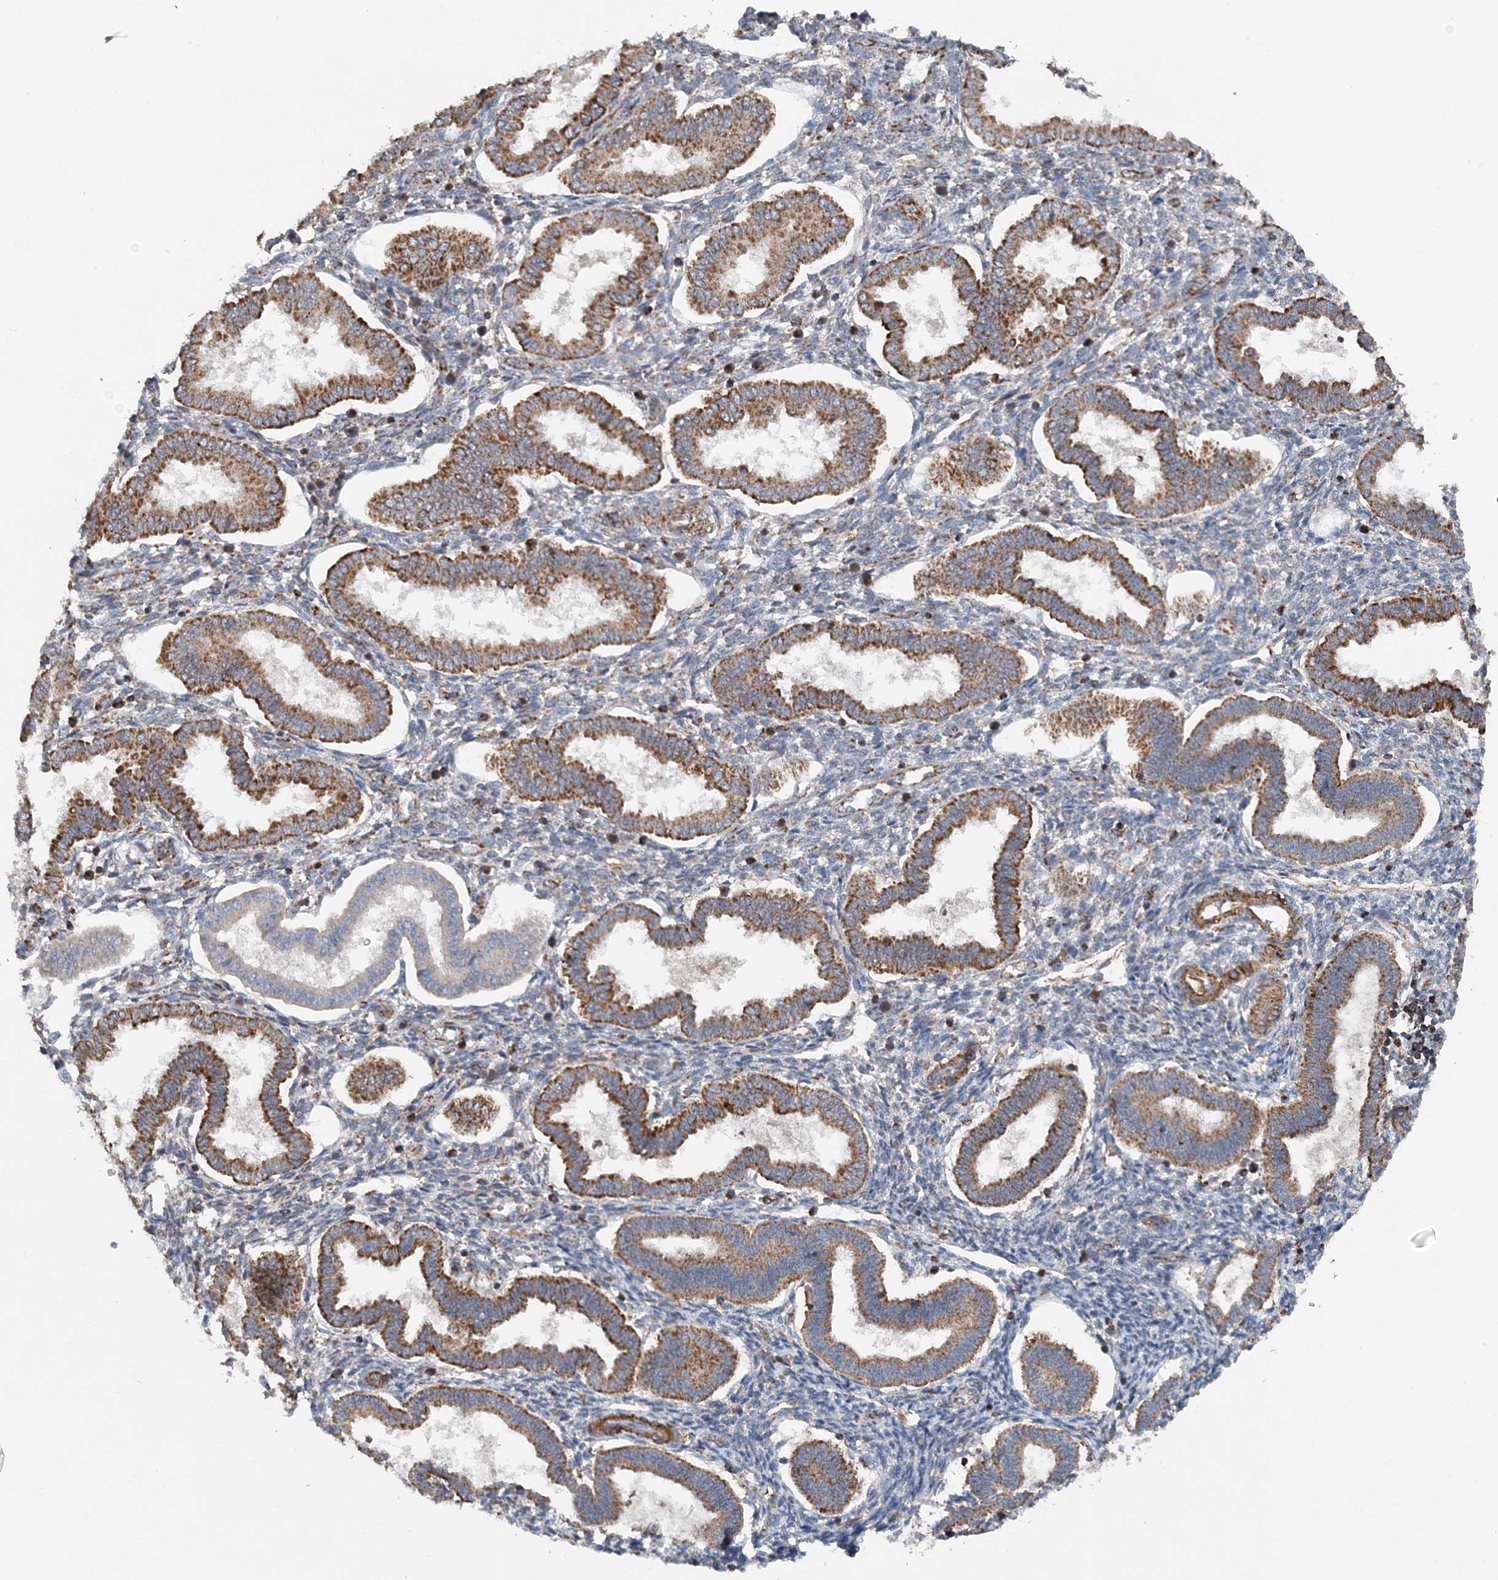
{"staining": {"intensity": "weak", "quantity": "<25%", "location": "cytoplasmic/membranous"}, "tissue": "endometrium", "cell_type": "Cells in endometrial stroma", "image_type": "normal", "snomed": [{"axis": "morphology", "description": "Normal tissue, NOS"}, {"axis": "topography", "description": "Endometrium"}], "caption": "An immunohistochemistry (IHC) micrograph of normal endometrium is shown. There is no staining in cells in endometrial stroma of endometrium.", "gene": "SPRY2", "patient": {"sex": "female", "age": 24}}